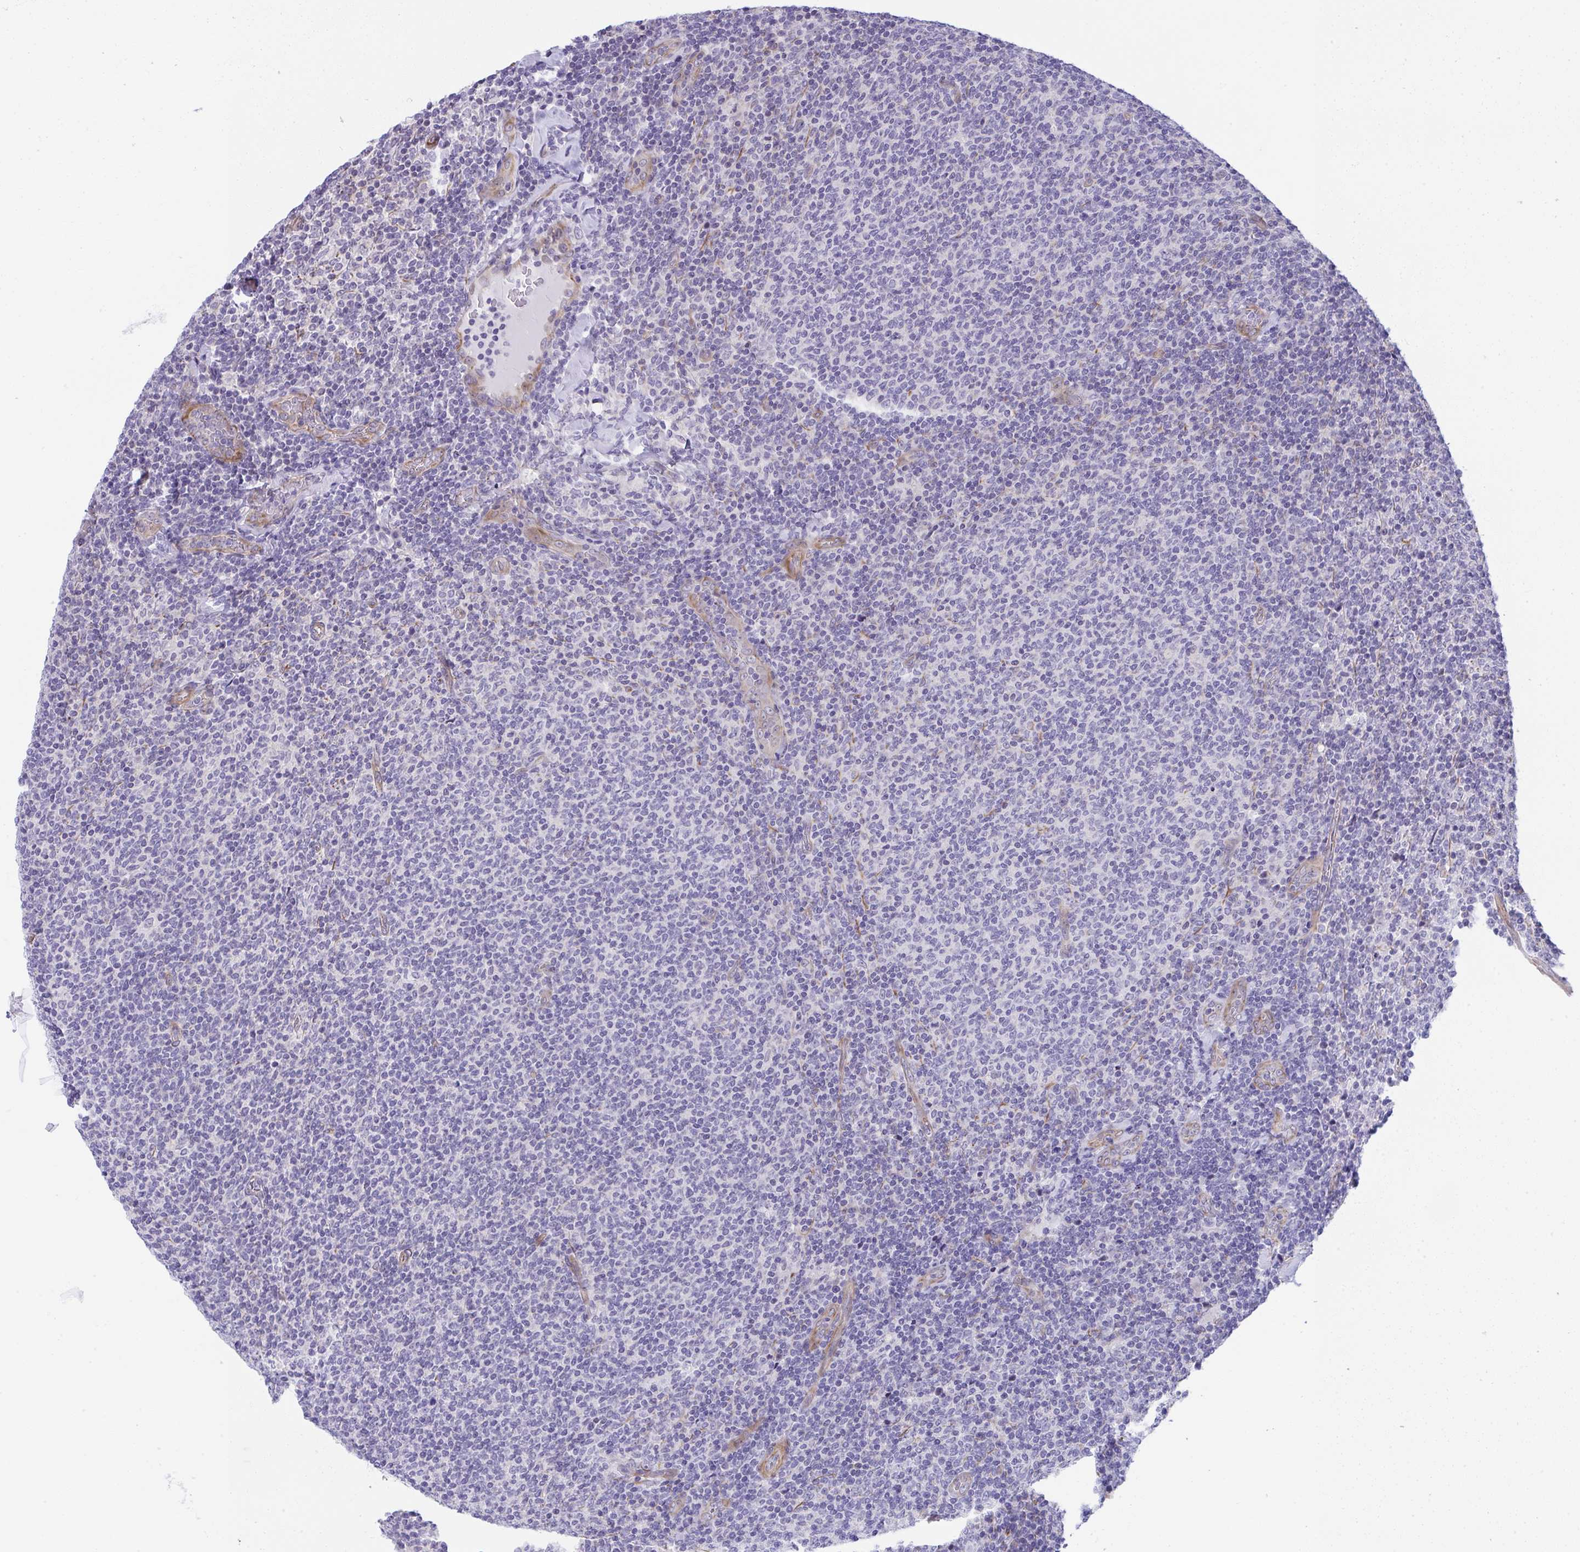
{"staining": {"intensity": "negative", "quantity": "none", "location": "none"}, "tissue": "lymphoma", "cell_type": "Tumor cells", "image_type": "cancer", "snomed": [{"axis": "morphology", "description": "Malignant lymphoma, non-Hodgkin's type, Low grade"}, {"axis": "topography", "description": "Lymph node"}], "caption": "Immunohistochemical staining of low-grade malignant lymphoma, non-Hodgkin's type displays no significant staining in tumor cells. (Brightfield microscopy of DAB (3,3'-diaminobenzidine) immunohistochemistry at high magnification).", "gene": "MYL12A", "patient": {"sex": "male", "age": 52}}